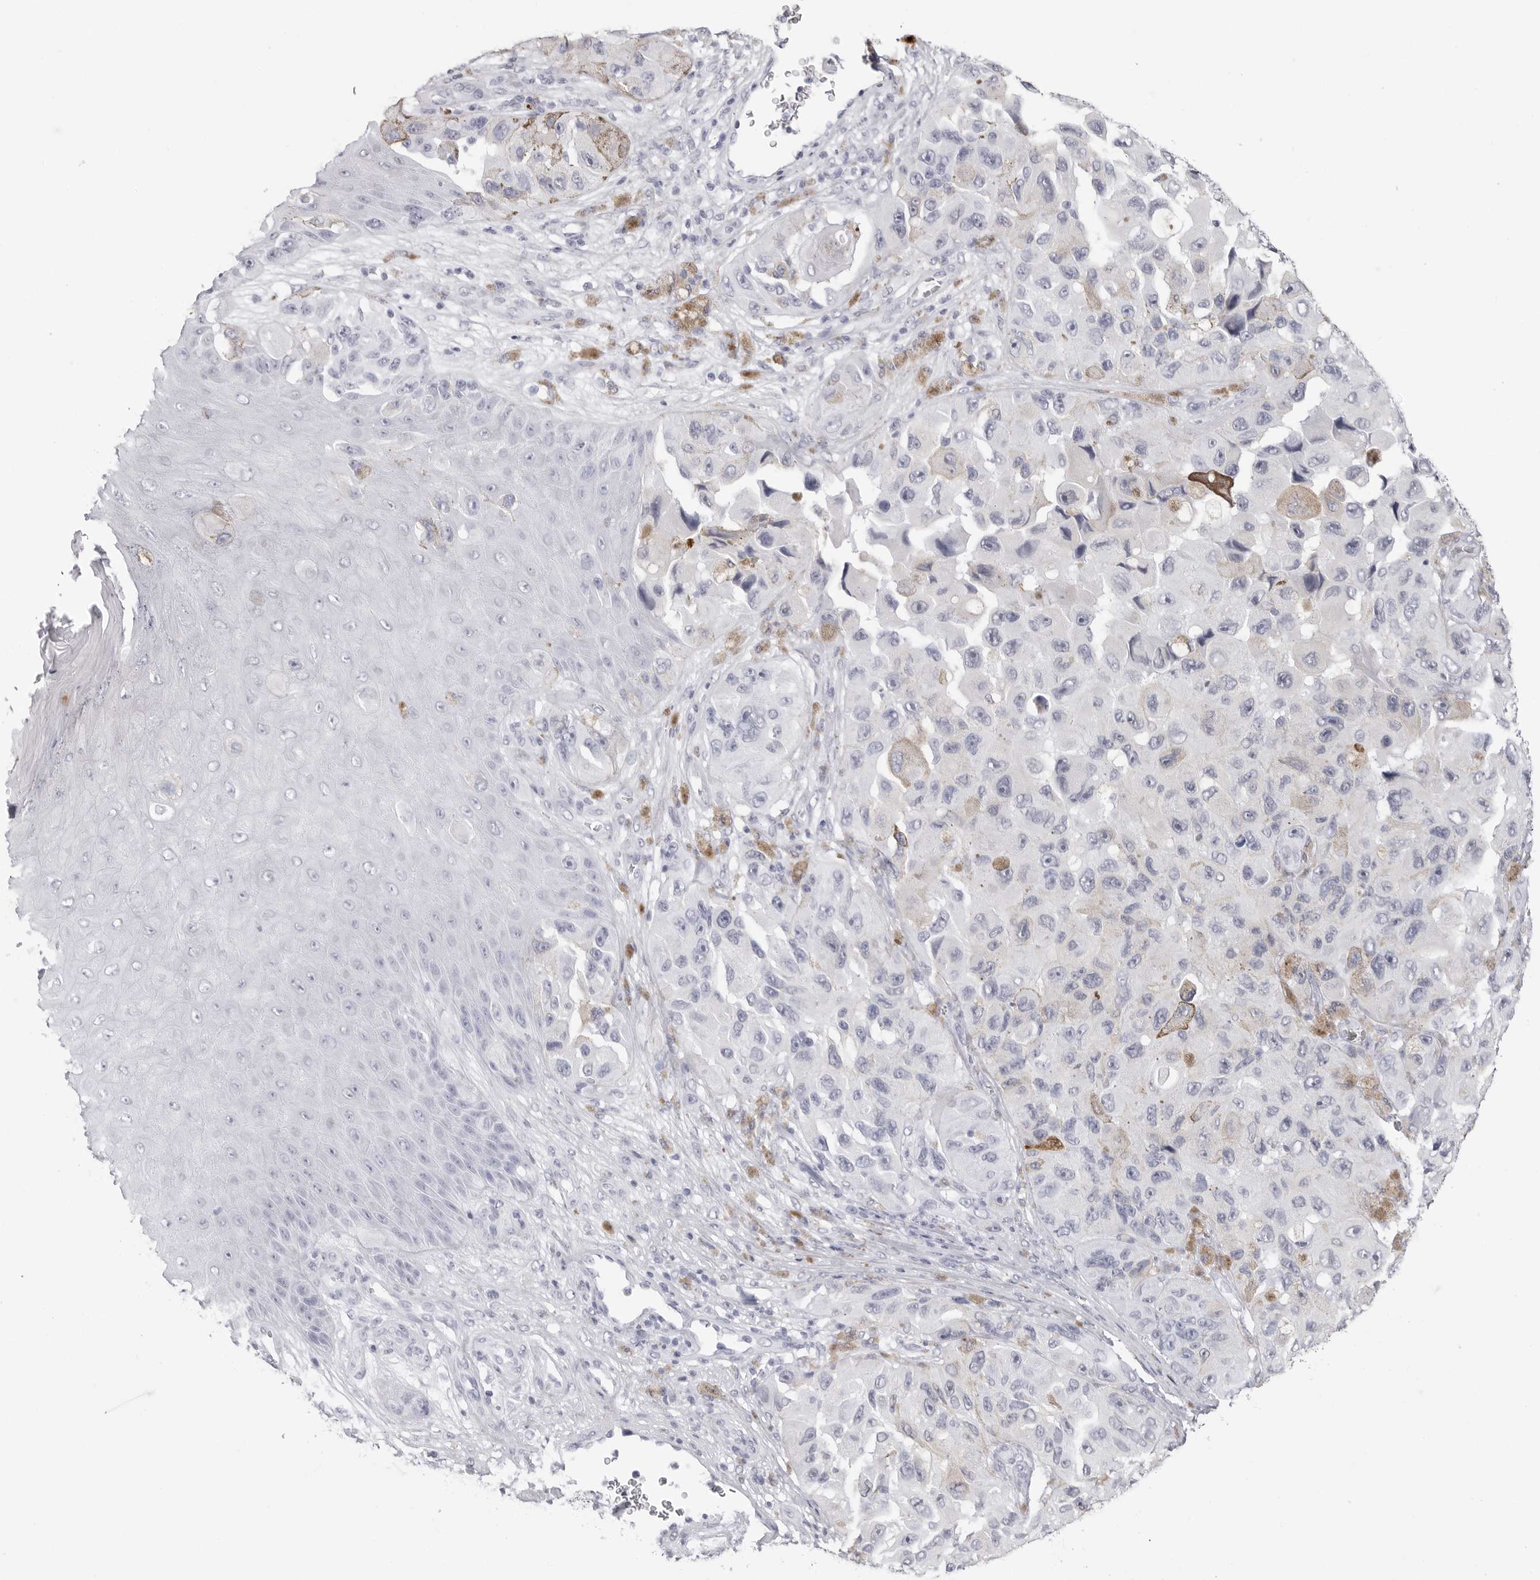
{"staining": {"intensity": "negative", "quantity": "none", "location": "none"}, "tissue": "melanoma", "cell_type": "Tumor cells", "image_type": "cancer", "snomed": [{"axis": "morphology", "description": "Malignant melanoma, NOS"}, {"axis": "topography", "description": "Skin"}], "caption": "Image shows no protein positivity in tumor cells of malignant melanoma tissue.", "gene": "CST2", "patient": {"sex": "female", "age": 73}}